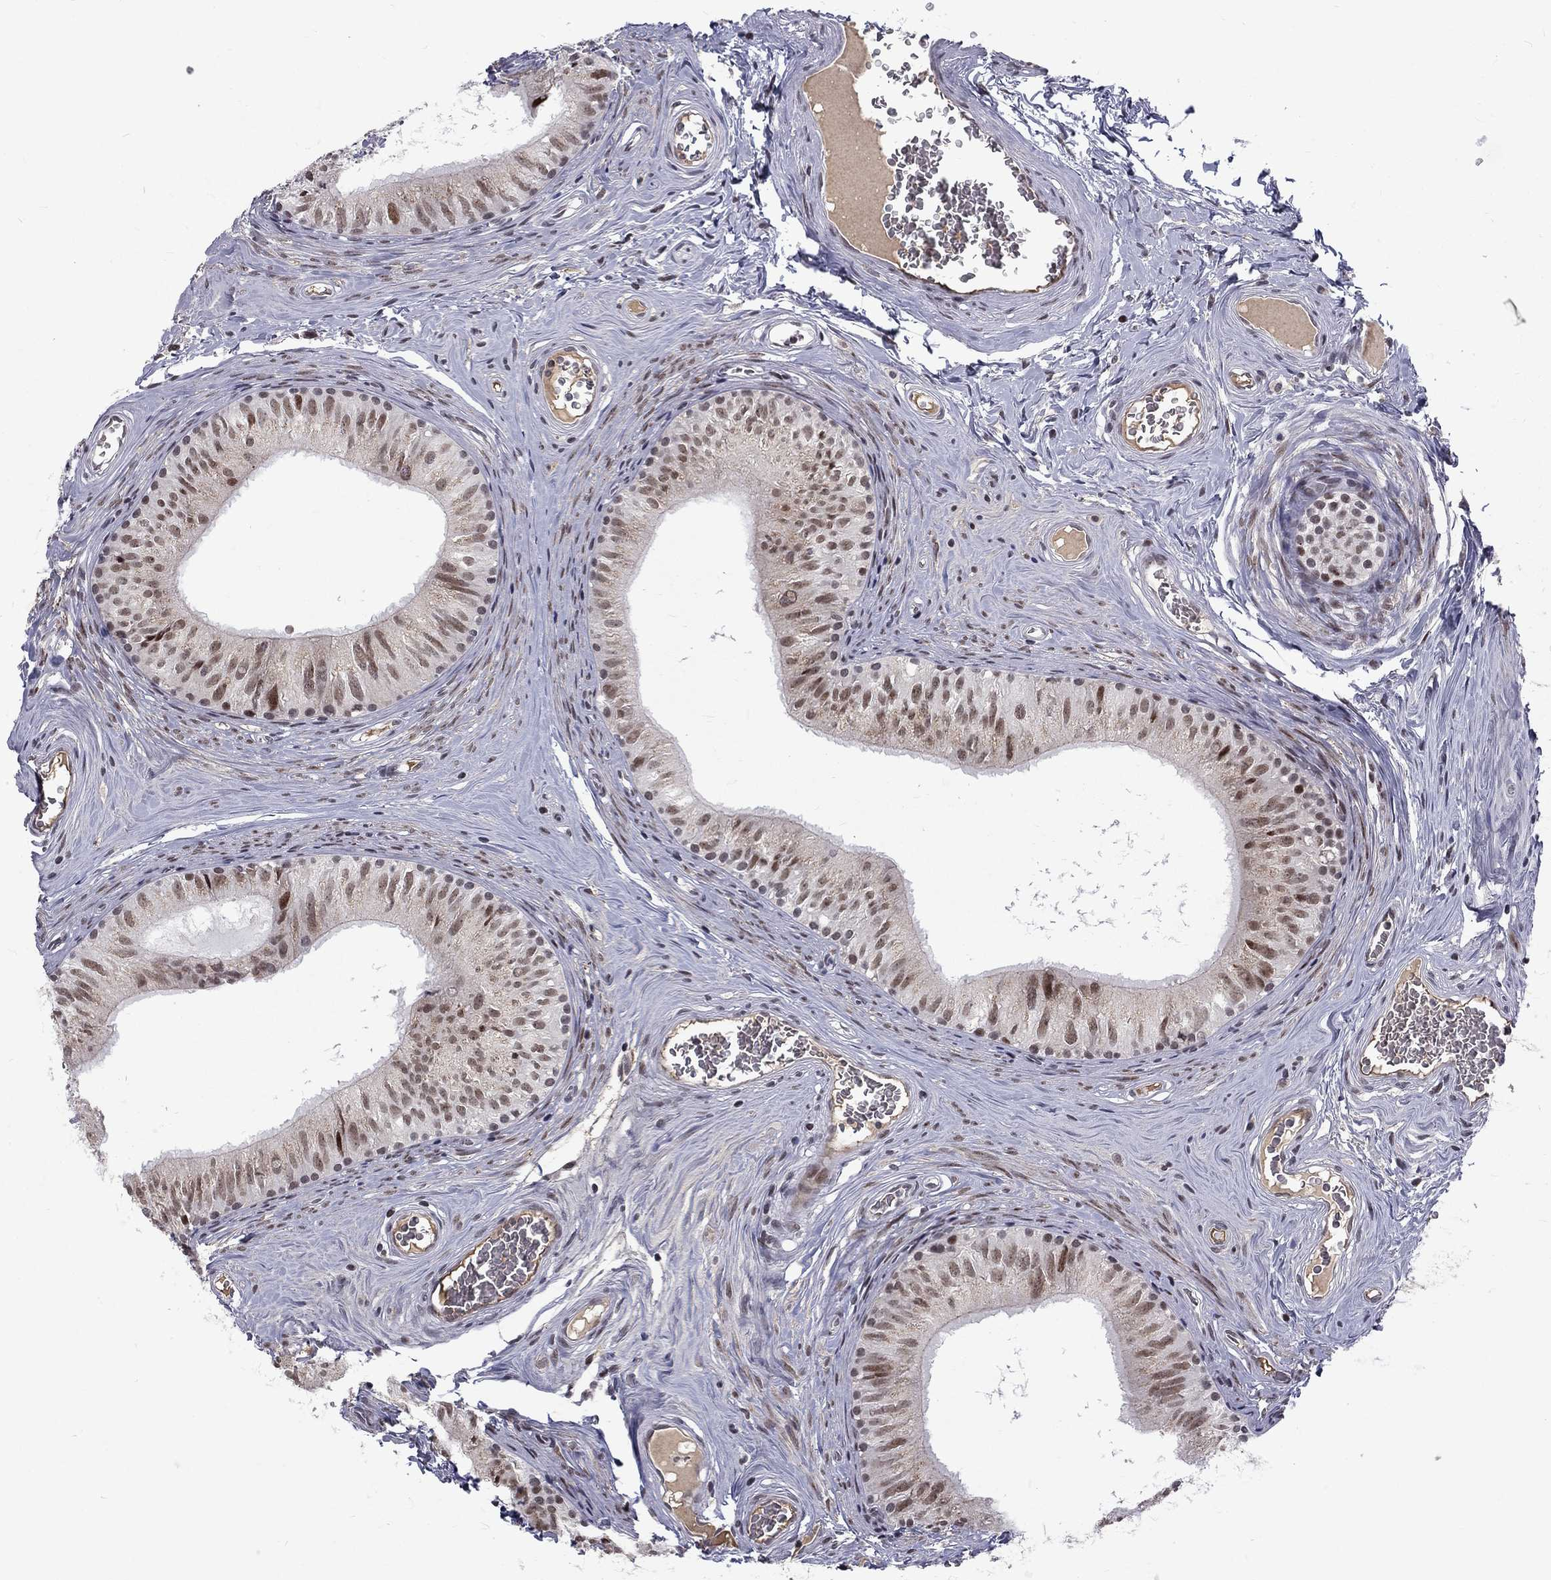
{"staining": {"intensity": "strong", "quantity": "<25%", "location": "cytoplasmic/membranous,nuclear"}, "tissue": "epididymis", "cell_type": "Glandular cells", "image_type": "normal", "snomed": [{"axis": "morphology", "description": "Normal tissue, NOS"}, {"axis": "topography", "description": "Epididymis"}], "caption": "Immunohistochemistry staining of unremarkable epididymis, which shows medium levels of strong cytoplasmic/membranous,nuclear positivity in about <25% of glandular cells indicating strong cytoplasmic/membranous,nuclear protein staining. The staining was performed using DAB (brown) for protein detection and nuclei were counterstained in hematoxylin (blue).", "gene": "TCEAL1", "patient": {"sex": "male", "age": 52}}